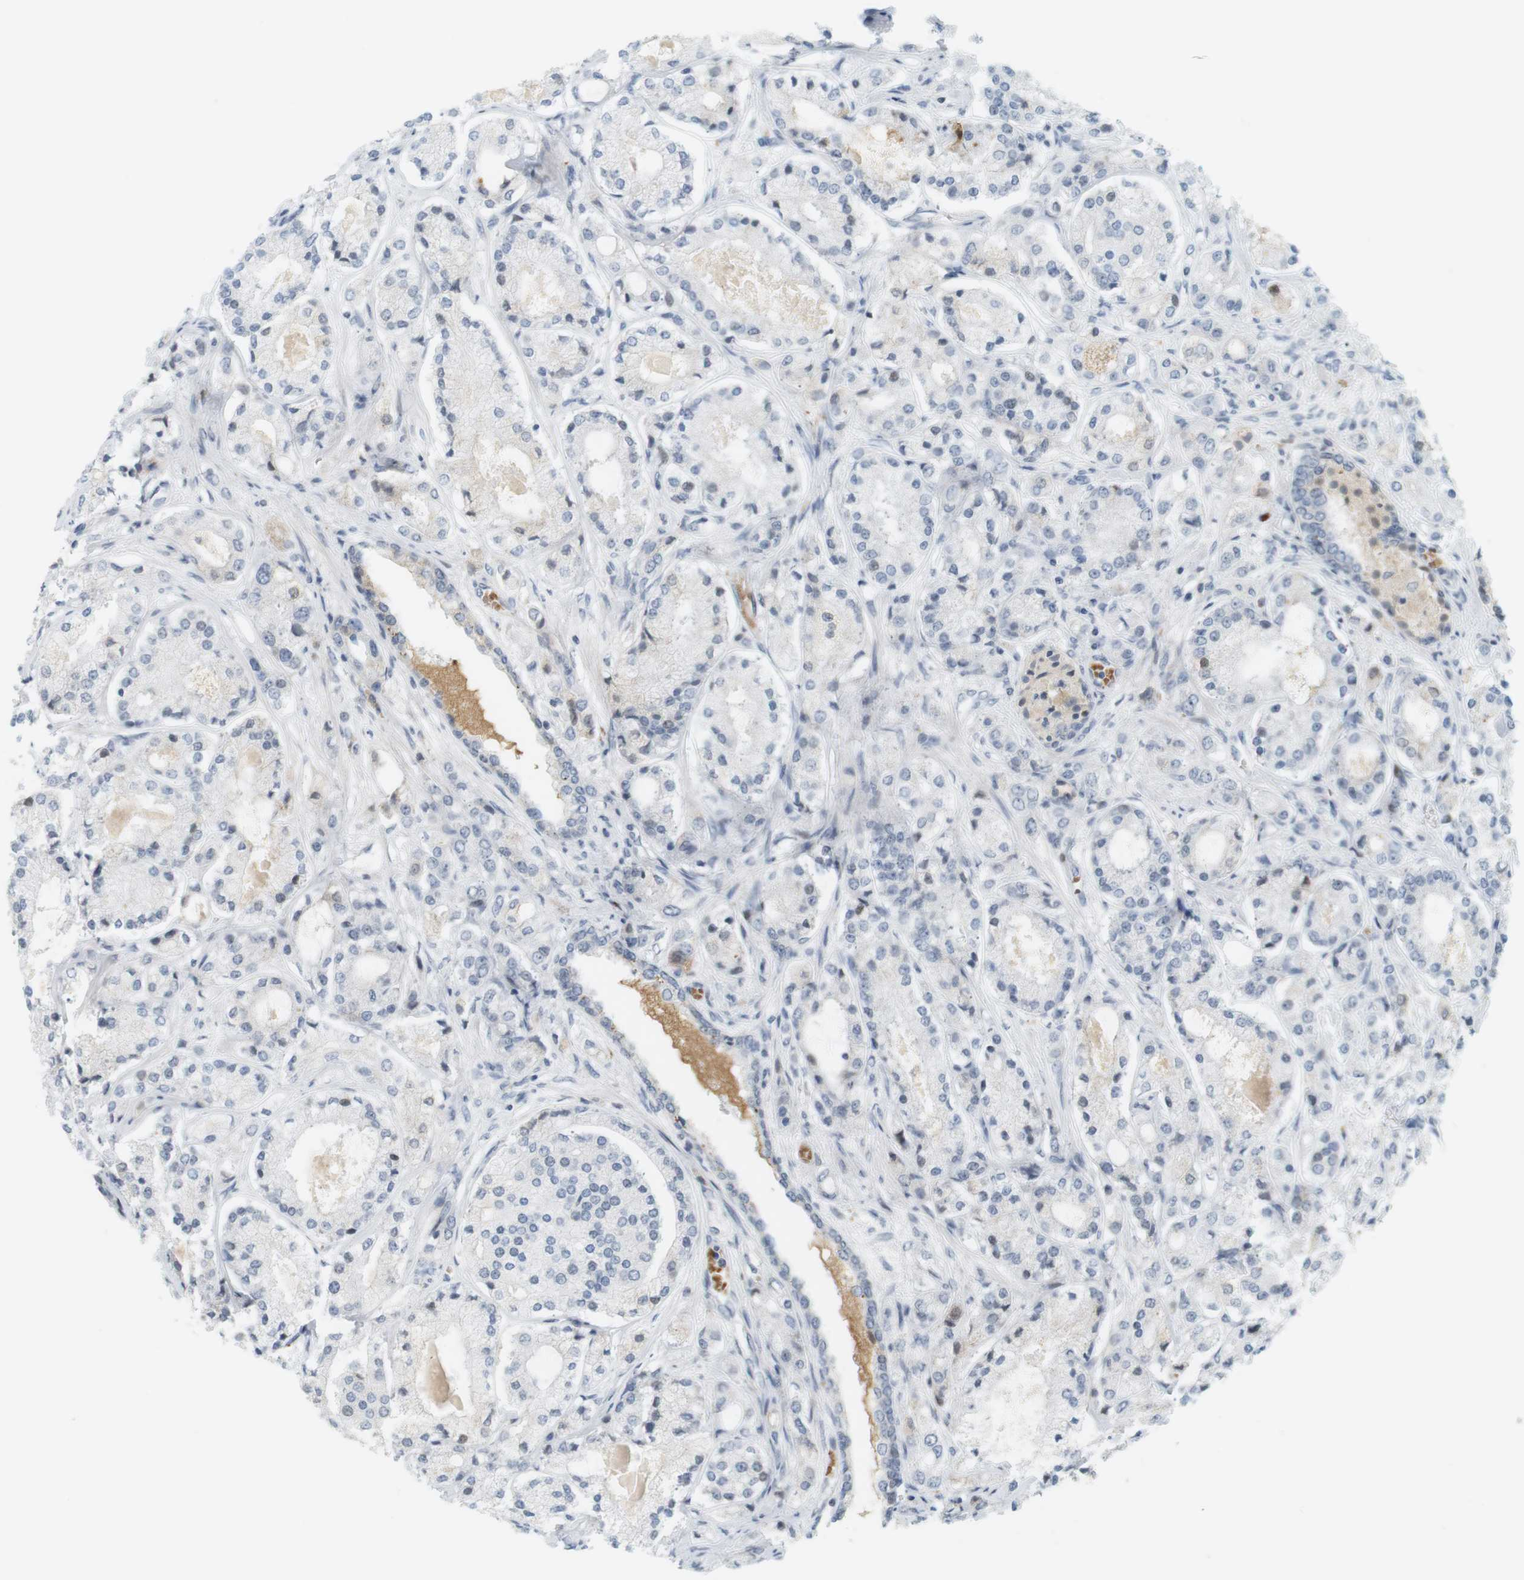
{"staining": {"intensity": "negative", "quantity": "none", "location": "none"}, "tissue": "prostate cancer", "cell_type": "Tumor cells", "image_type": "cancer", "snomed": [{"axis": "morphology", "description": "Adenocarcinoma, High grade"}, {"axis": "topography", "description": "Prostate"}], "caption": "A high-resolution micrograph shows immunohistochemistry (IHC) staining of prostate cancer, which displays no significant positivity in tumor cells.", "gene": "DMC1", "patient": {"sex": "male", "age": 65}}